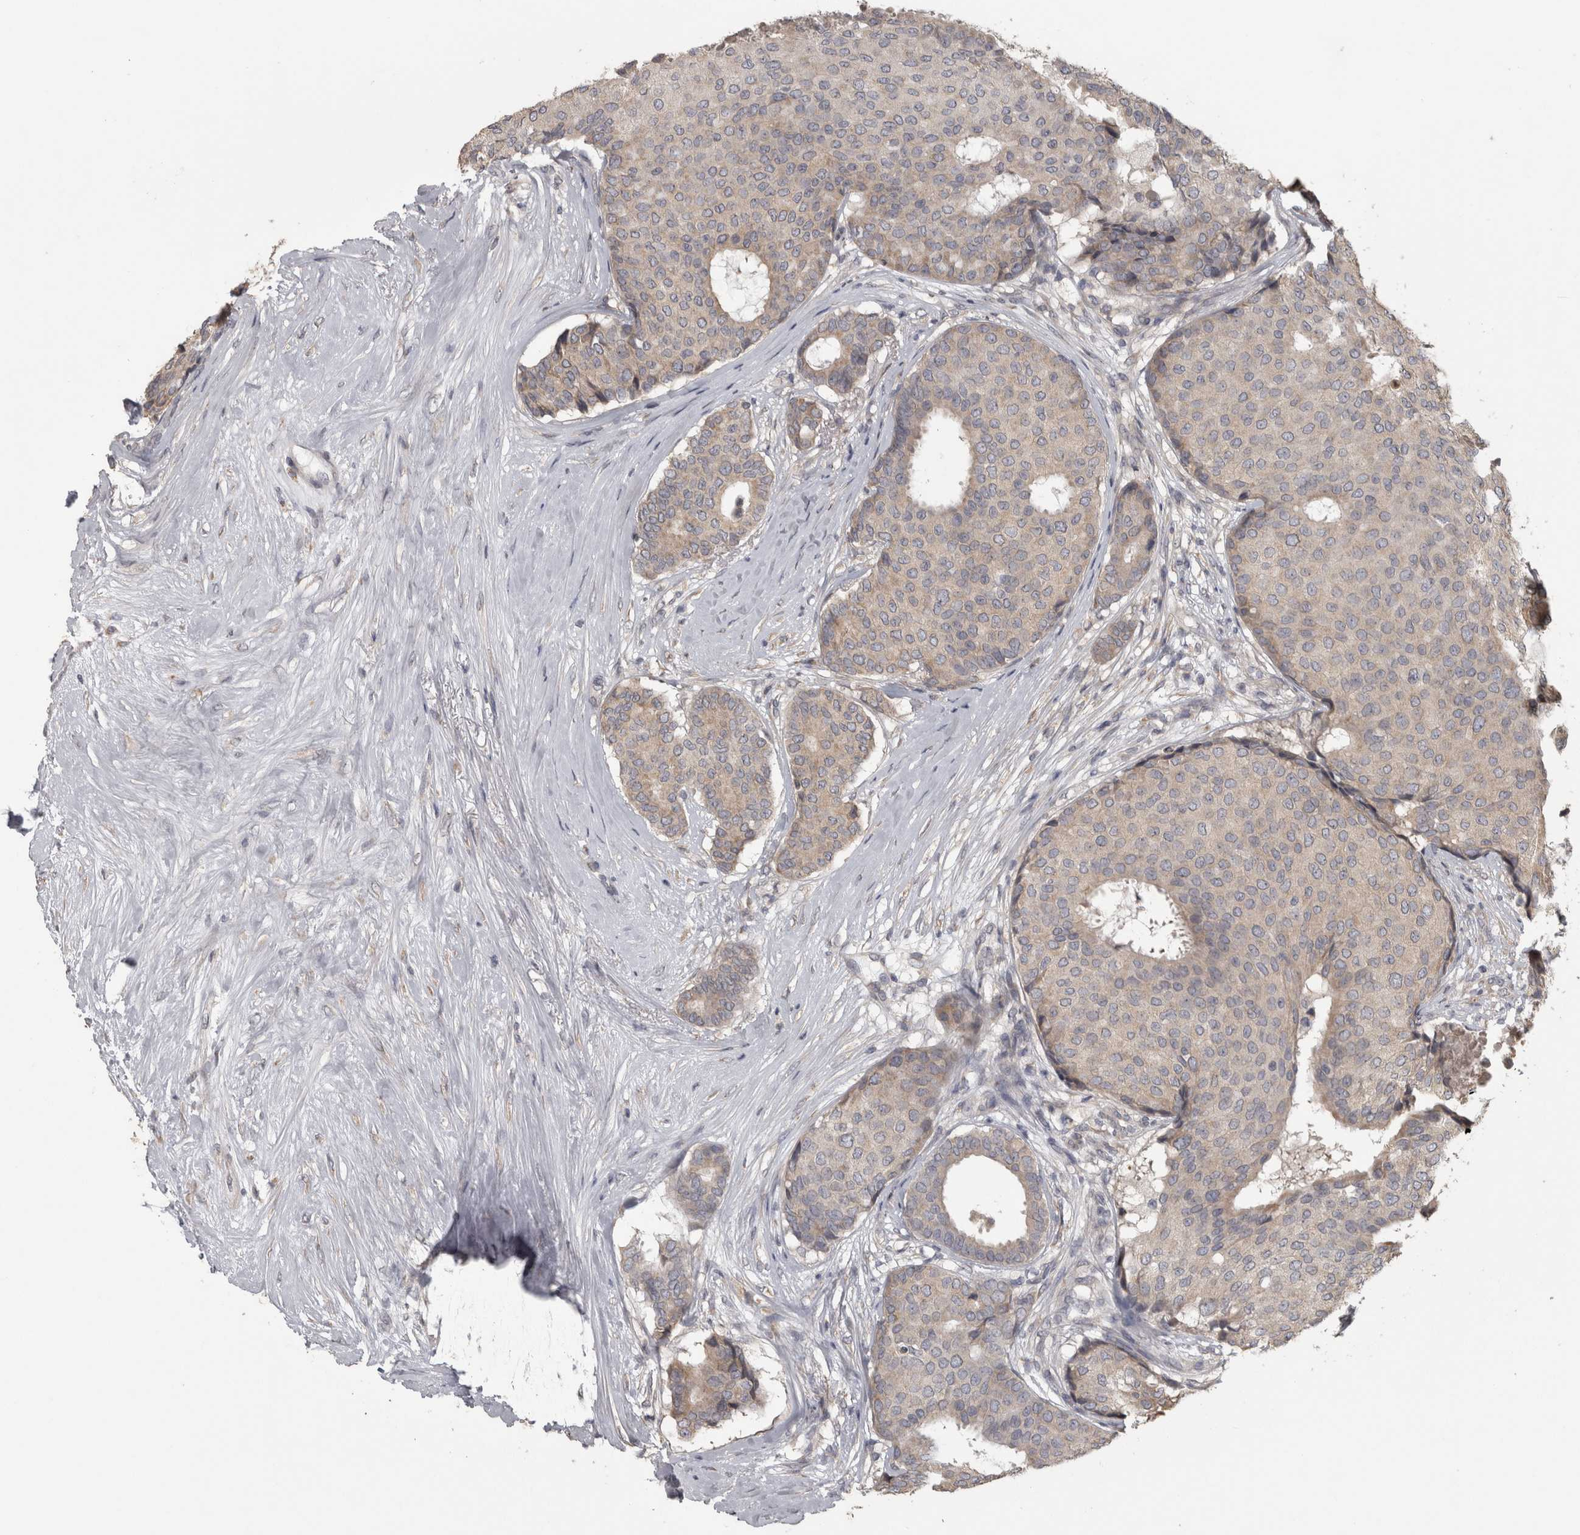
{"staining": {"intensity": "weak", "quantity": "25%-75%", "location": "cytoplasmic/membranous"}, "tissue": "breast cancer", "cell_type": "Tumor cells", "image_type": "cancer", "snomed": [{"axis": "morphology", "description": "Duct carcinoma"}, {"axis": "topography", "description": "Breast"}], "caption": "Protein analysis of breast cancer tissue displays weak cytoplasmic/membranous positivity in about 25%-75% of tumor cells. (DAB IHC, brown staining for protein, blue staining for nuclei).", "gene": "RAB29", "patient": {"sex": "female", "age": 75}}